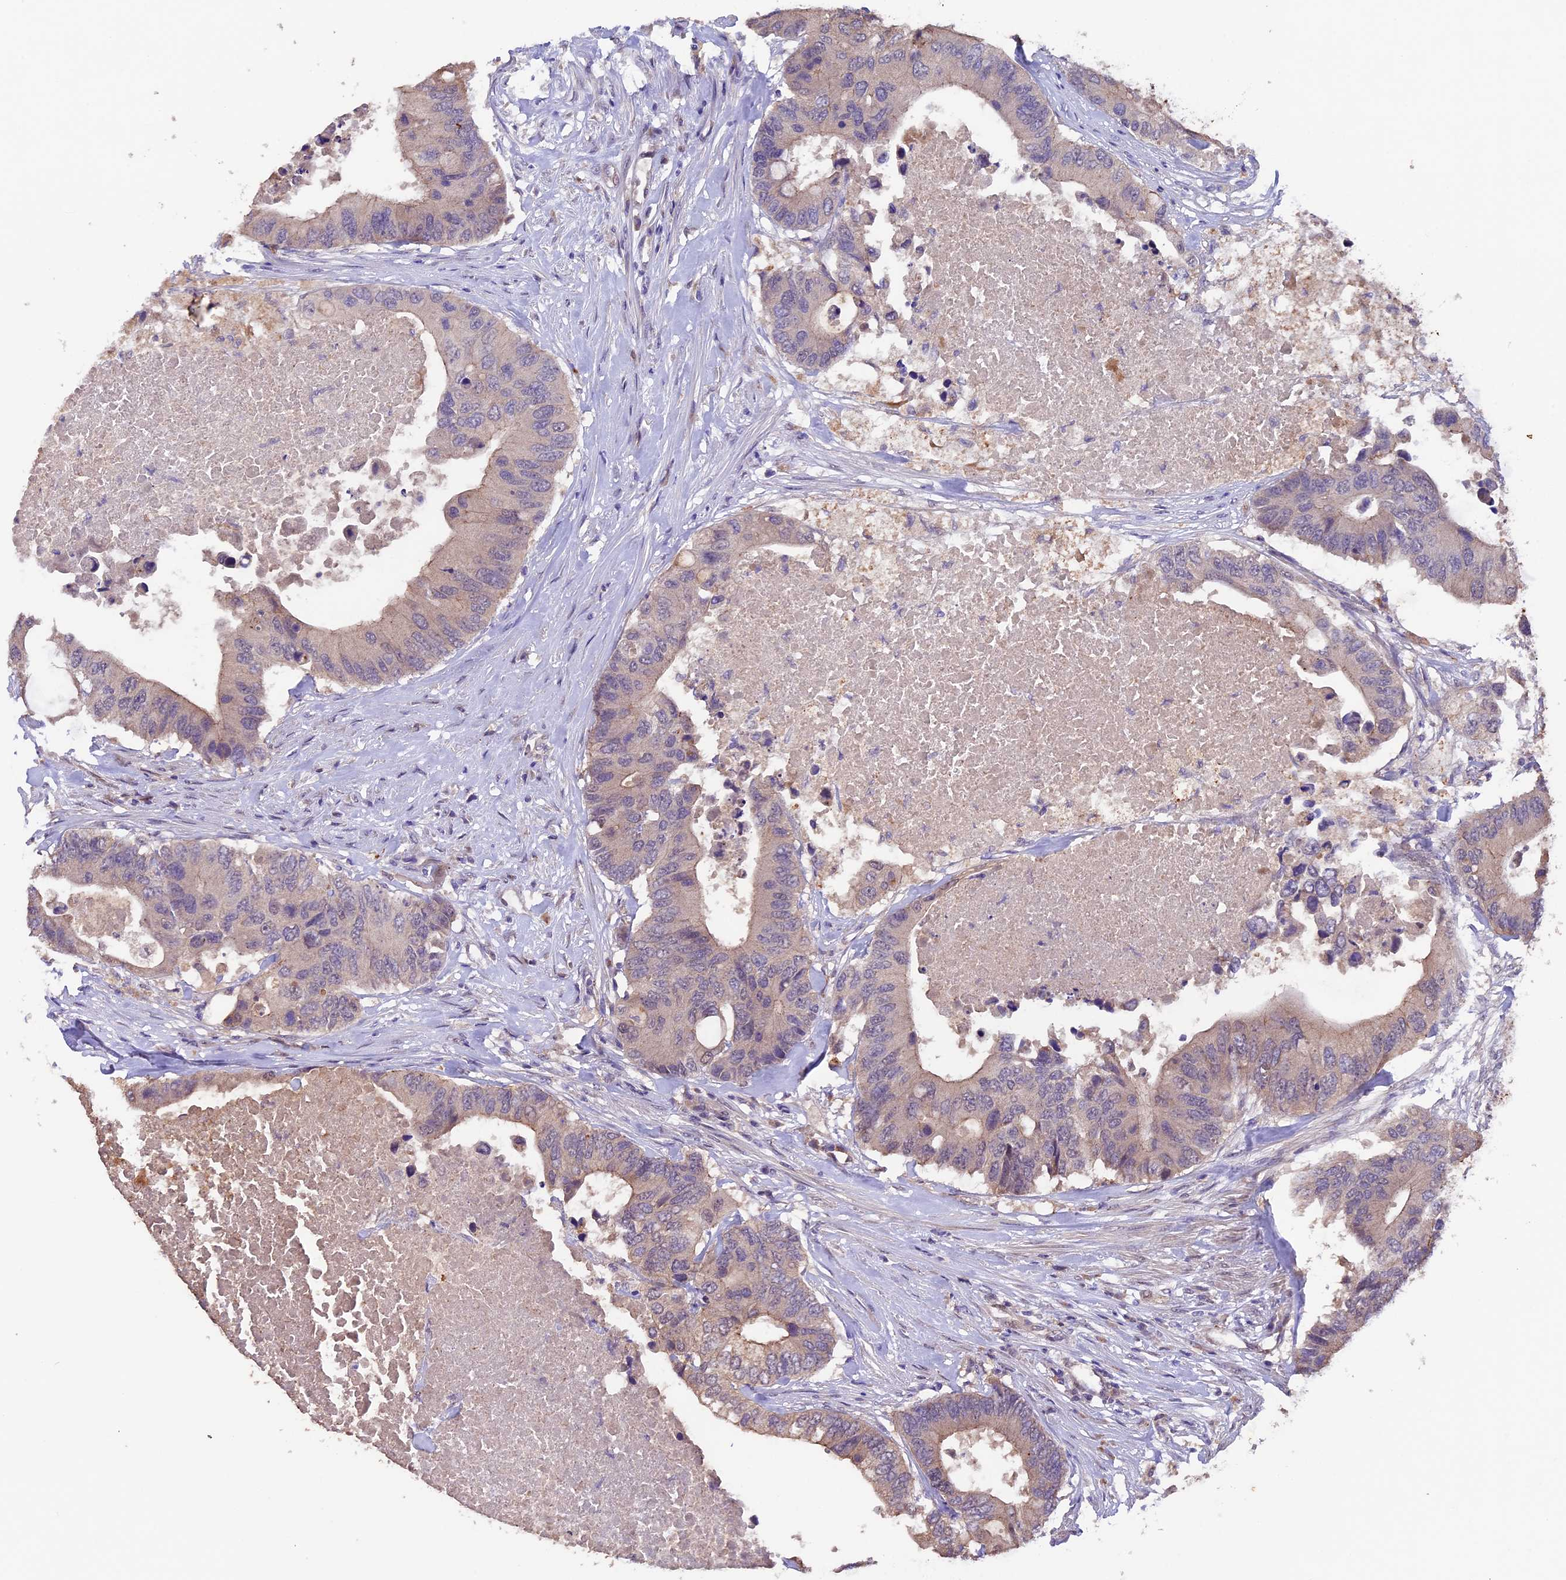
{"staining": {"intensity": "weak", "quantity": ">75%", "location": "cytoplasmic/membranous"}, "tissue": "colorectal cancer", "cell_type": "Tumor cells", "image_type": "cancer", "snomed": [{"axis": "morphology", "description": "Adenocarcinoma, NOS"}, {"axis": "topography", "description": "Colon"}], "caption": "Colorectal cancer stained with a brown dye demonstrates weak cytoplasmic/membranous positive expression in approximately >75% of tumor cells.", "gene": "NCK2", "patient": {"sex": "male", "age": 71}}